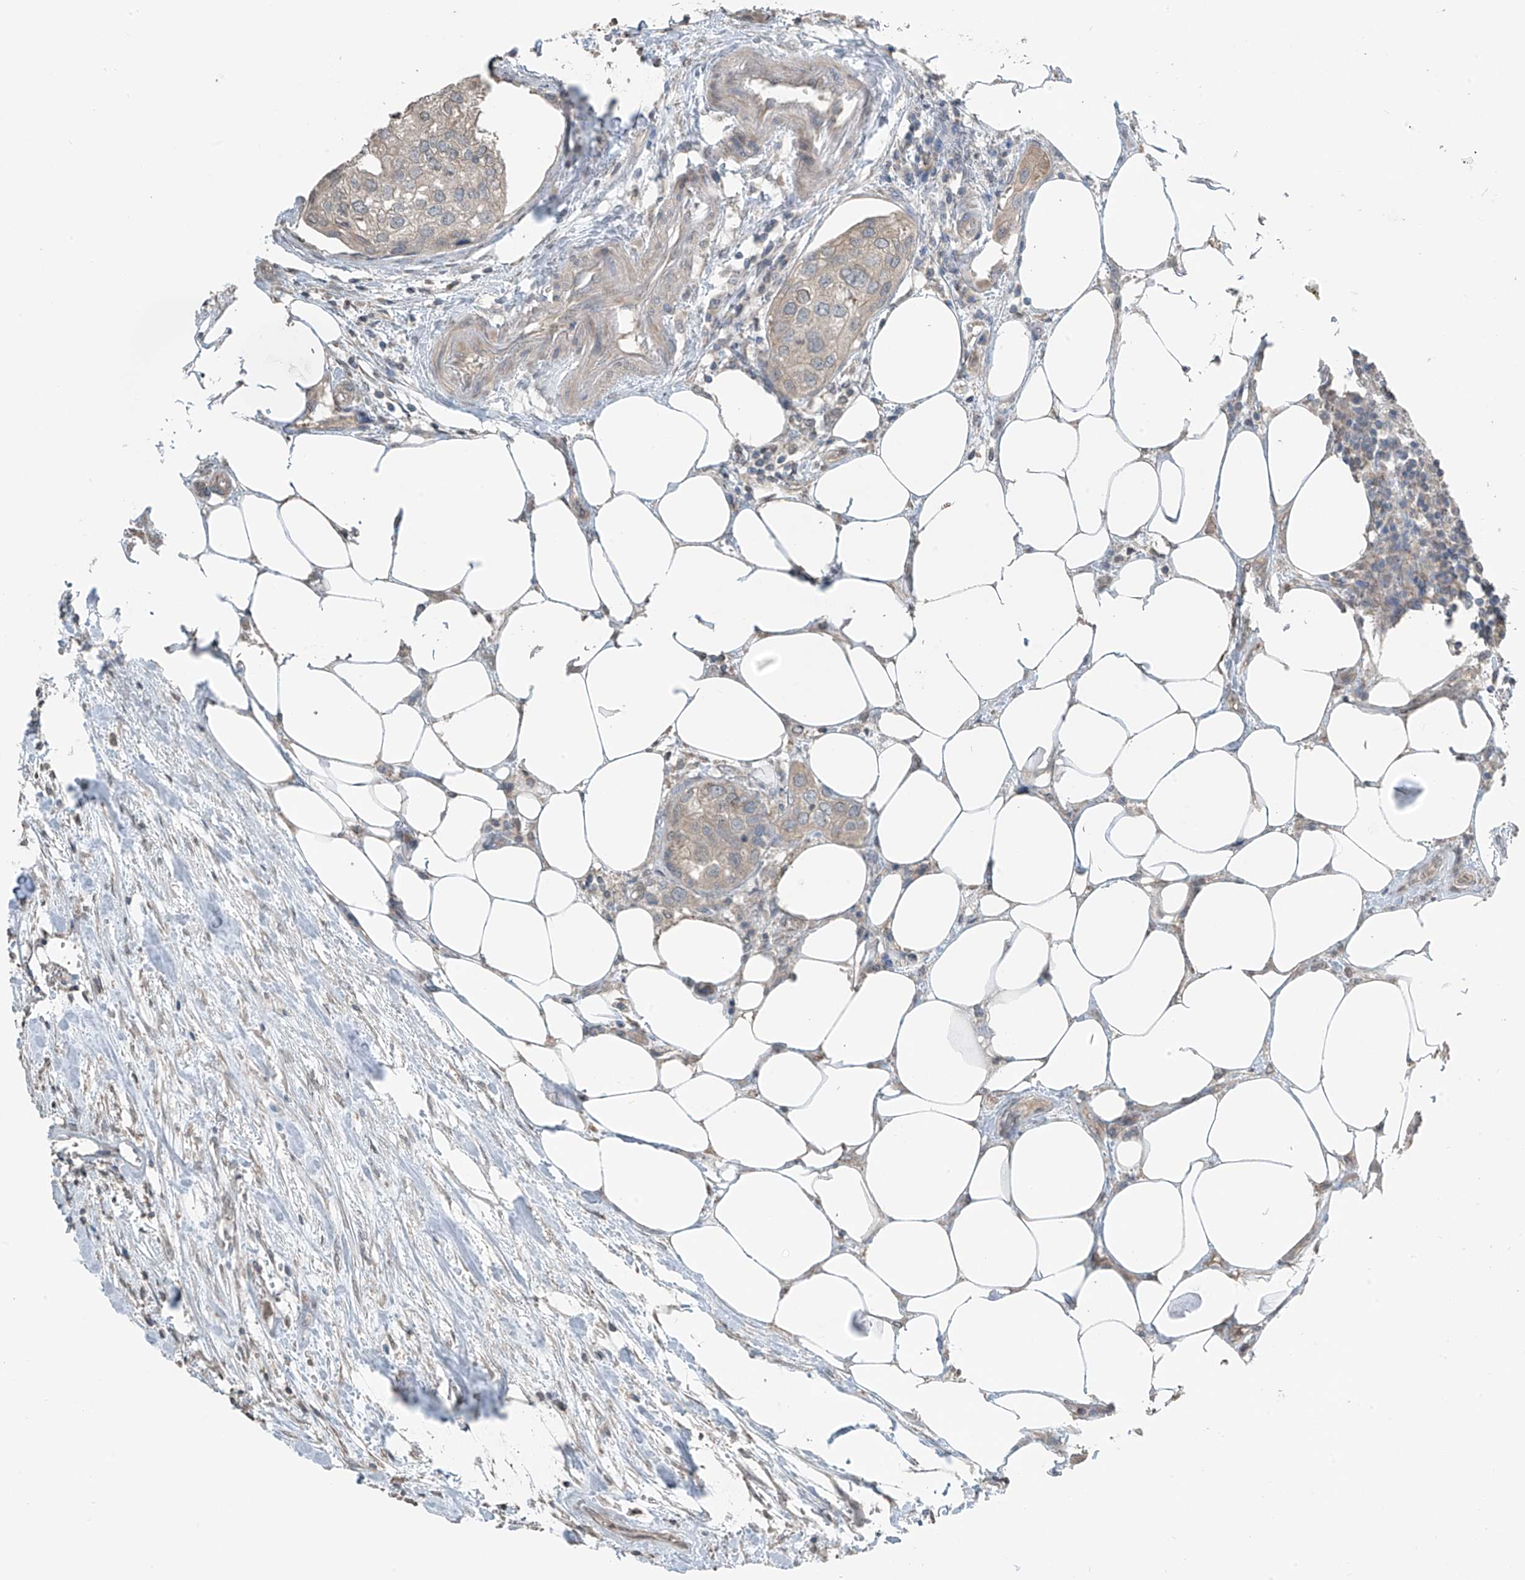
{"staining": {"intensity": "negative", "quantity": "none", "location": "none"}, "tissue": "urothelial cancer", "cell_type": "Tumor cells", "image_type": "cancer", "snomed": [{"axis": "morphology", "description": "Urothelial carcinoma, High grade"}, {"axis": "topography", "description": "Urinary bladder"}], "caption": "Immunohistochemistry (IHC) of human urothelial cancer exhibits no positivity in tumor cells.", "gene": "HOXA11", "patient": {"sex": "male", "age": 64}}